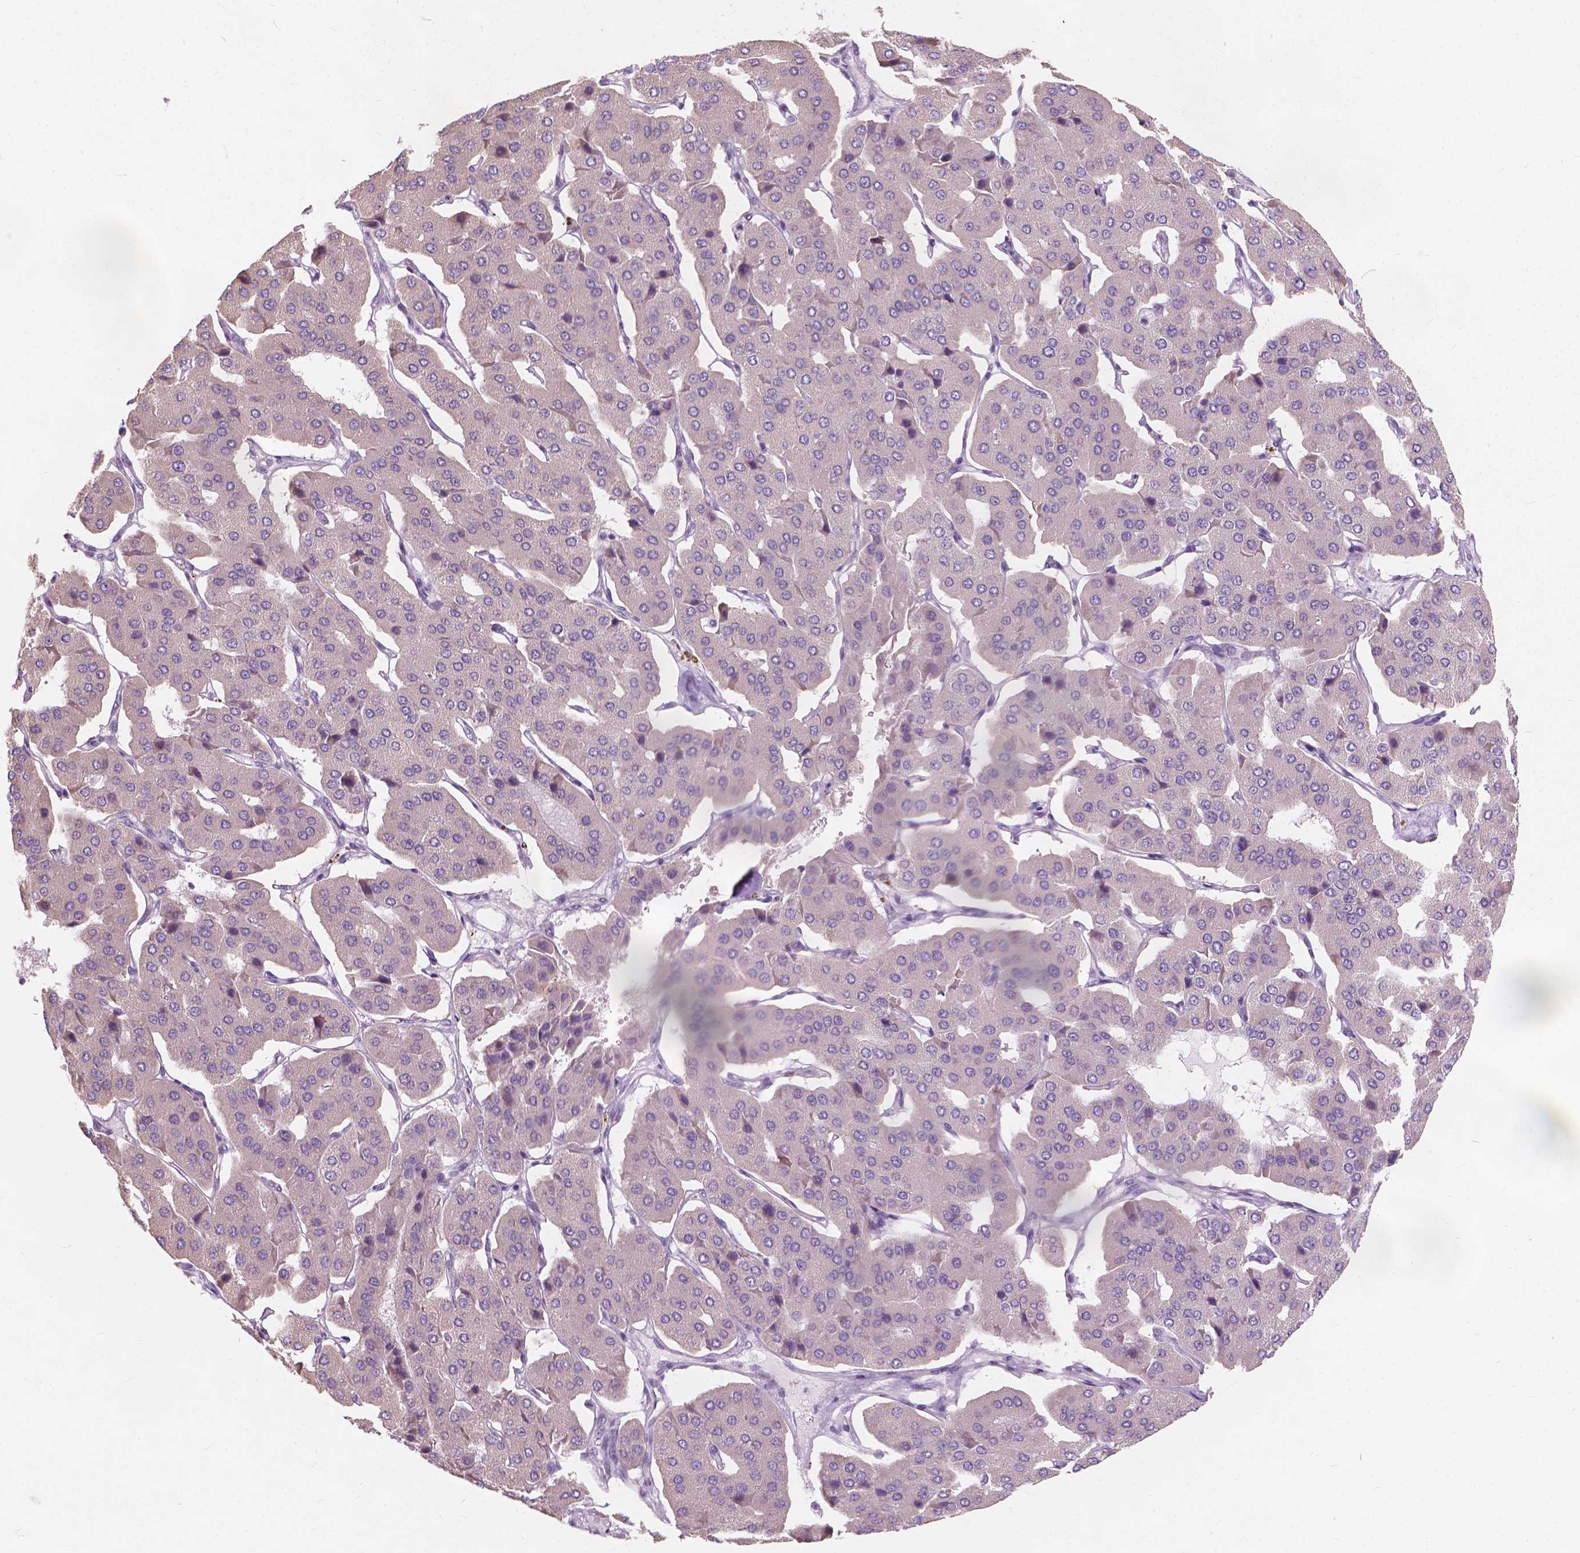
{"staining": {"intensity": "negative", "quantity": "none", "location": "none"}, "tissue": "parathyroid gland", "cell_type": "Glandular cells", "image_type": "normal", "snomed": [{"axis": "morphology", "description": "Normal tissue, NOS"}, {"axis": "morphology", "description": "Adenoma, NOS"}, {"axis": "topography", "description": "Parathyroid gland"}], "caption": "Immunohistochemical staining of unremarkable human parathyroid gland shows no significant positivity in glandular cells.", "gene": "GPRC5A", "patient": {"sex": "female", "age": 86}}